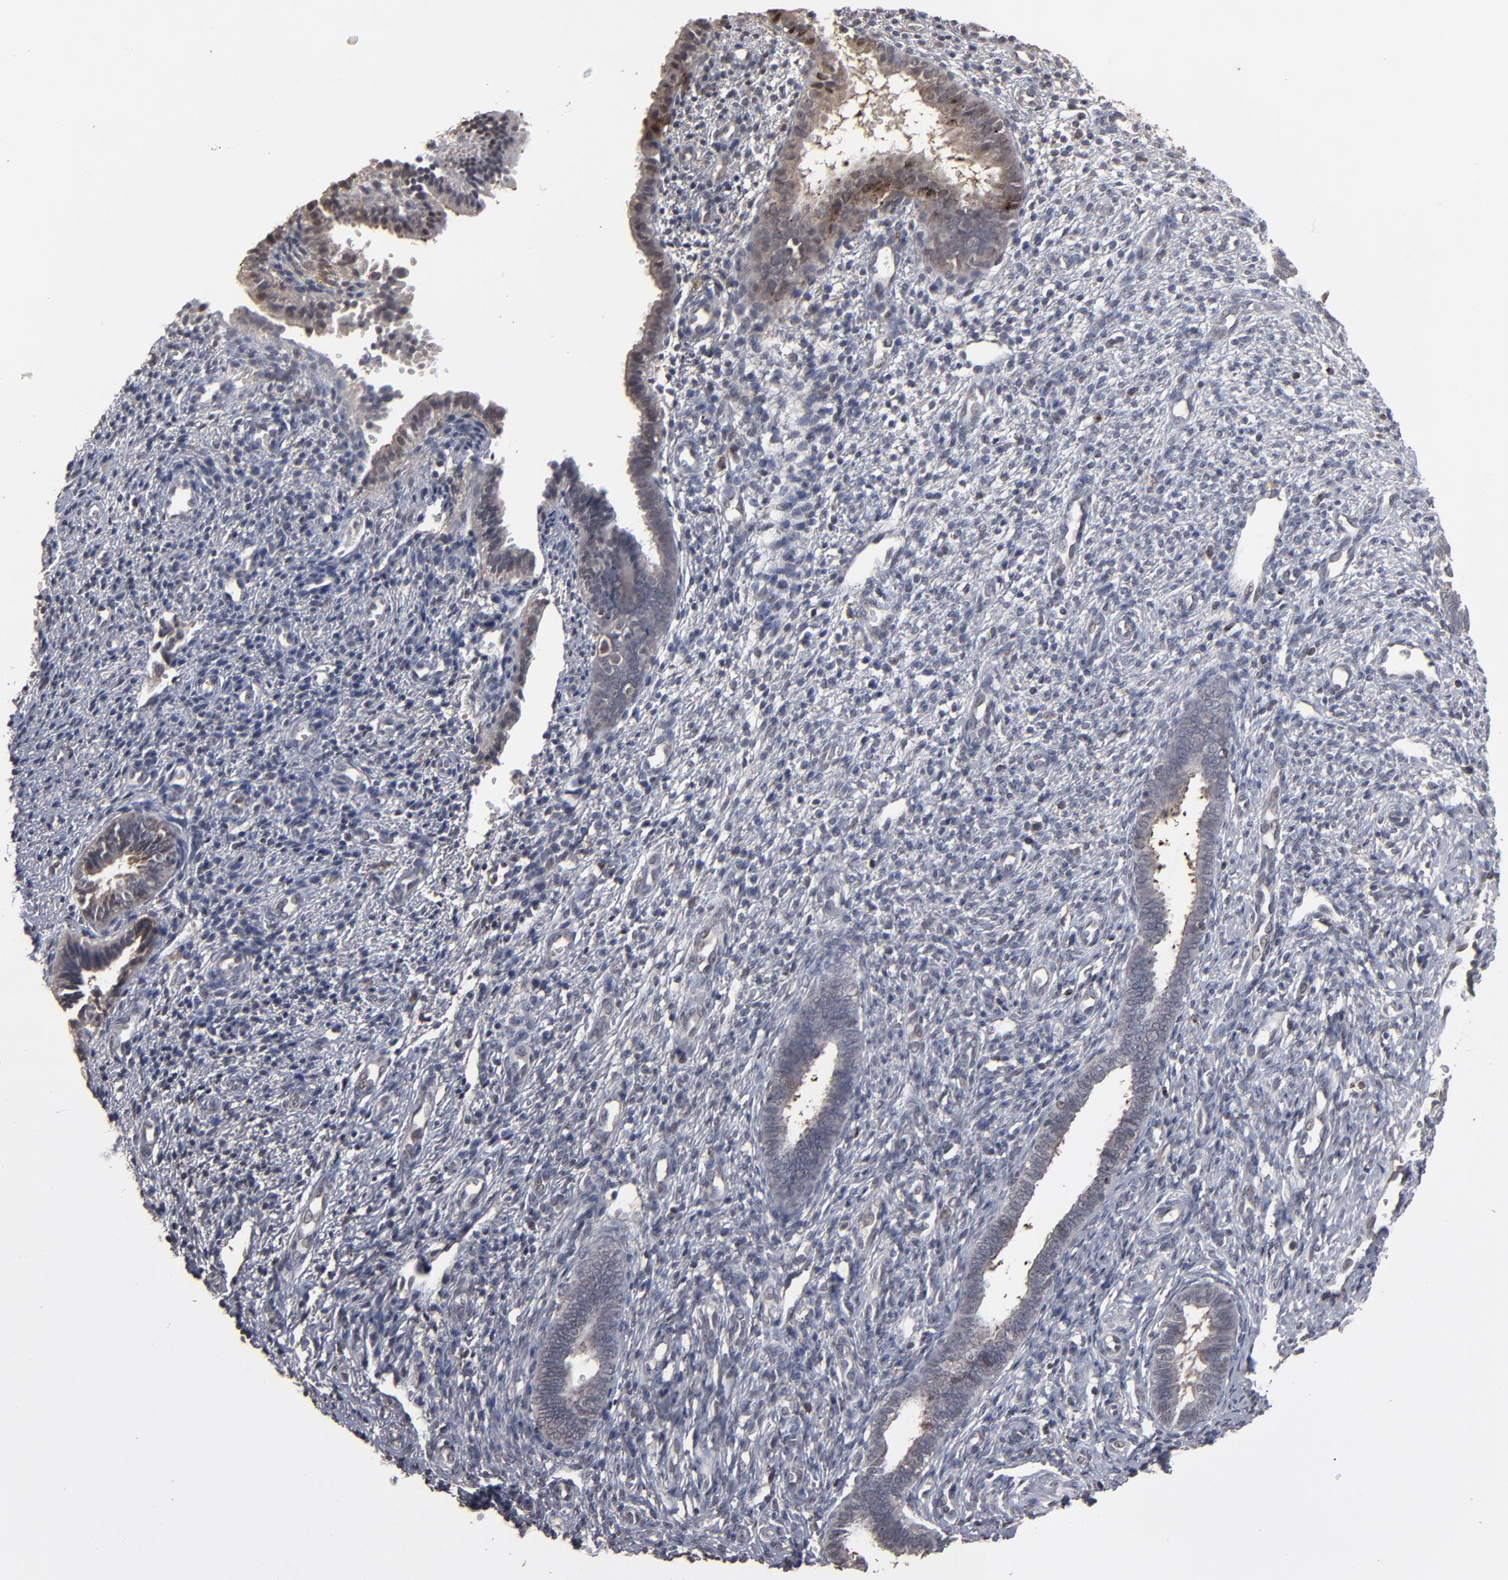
{"staining": {"intensity": "weak", "quantity": "<25%", "location": "cytoplasmic/membranous"}, "tissue": "endometrium", "cell_type": "Cells in endometrial stroma", "image_type": "normal", "snomed": [{"axis": "morphology", "description": "Normal tissue, NOS"}, {"axis": "topography", "description": "Endometrium"}], "caption": "Immunohistochemistry (IHC) histopathology image of normal endometrium stained for a protein (brown), which demonstrates no positivity in cells in endometrial stroma. (DAB (3,3'-diaminobenzidine) IHC, high magnification).", "gene": "SLC22A17", "patient": {"sex": "female", "age": 27}}